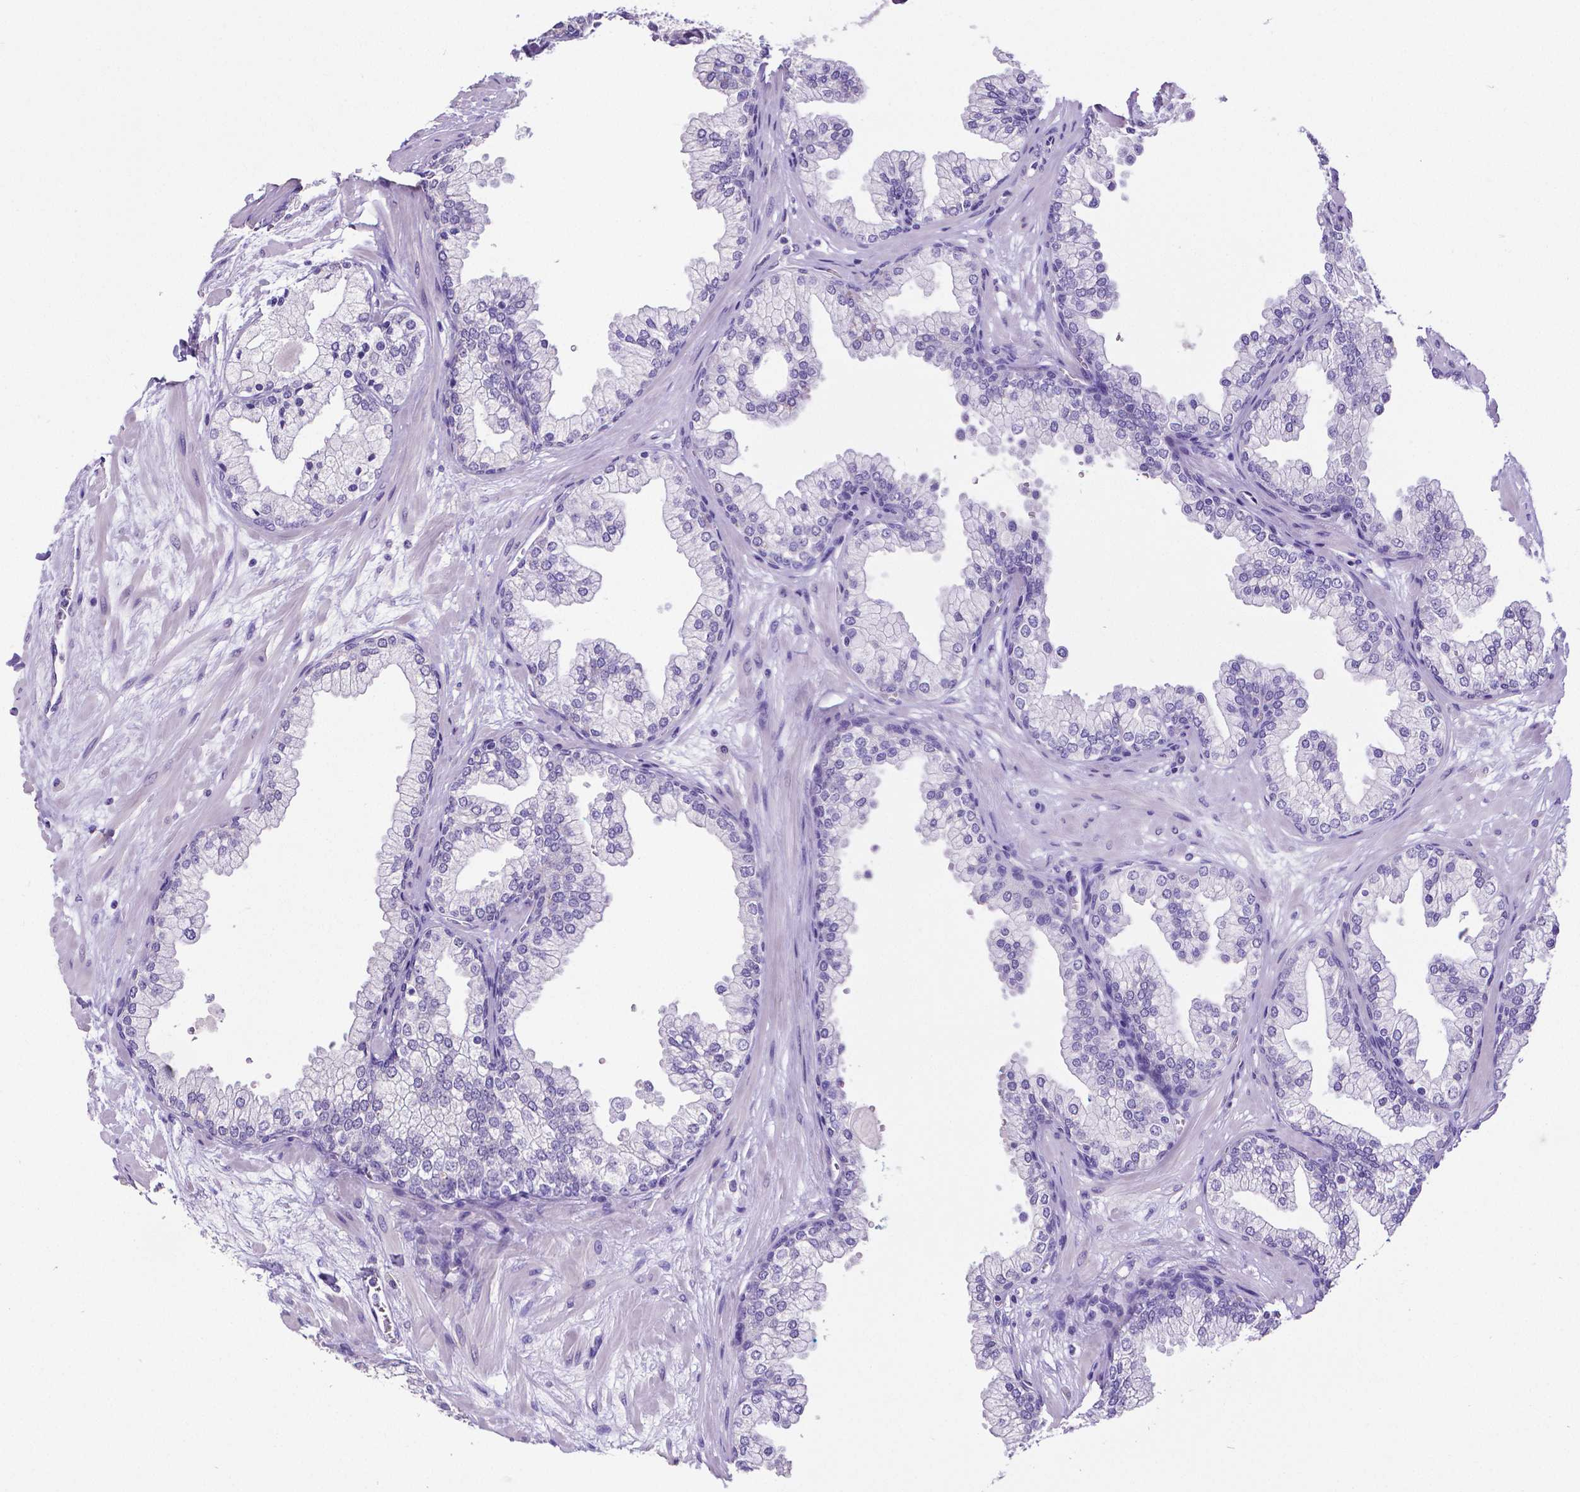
{"staining": {"intensity": "negative", "quantity": "none", "location": "none"}, "tissue": "prostate", "cell_type": "Glandular cells", "image_type": "normal", "snomed": [{"axis": "morphology", "description": "Normal tissue, NOS"}, {"axis": "topography", "description": "Prostate"}, {"axis": "topography", "description": "Peripheral nerve tissue"}], "caption": "Immunohistochemistry micrograph of unremarkable prostate: human prostate stained with DAB (3,3'-diaminobenzidine) exhibits no significant protein positivity in glandular cells. Brightfield microscopy of immunohistochemistry (IHC) stained with DAB (3,3'-diaminobenzidine) (brown) and hematoxylin (blue), captured at high magnification.", "gene": "SATB2", "patient": {"sex": "male", "age": 61}}